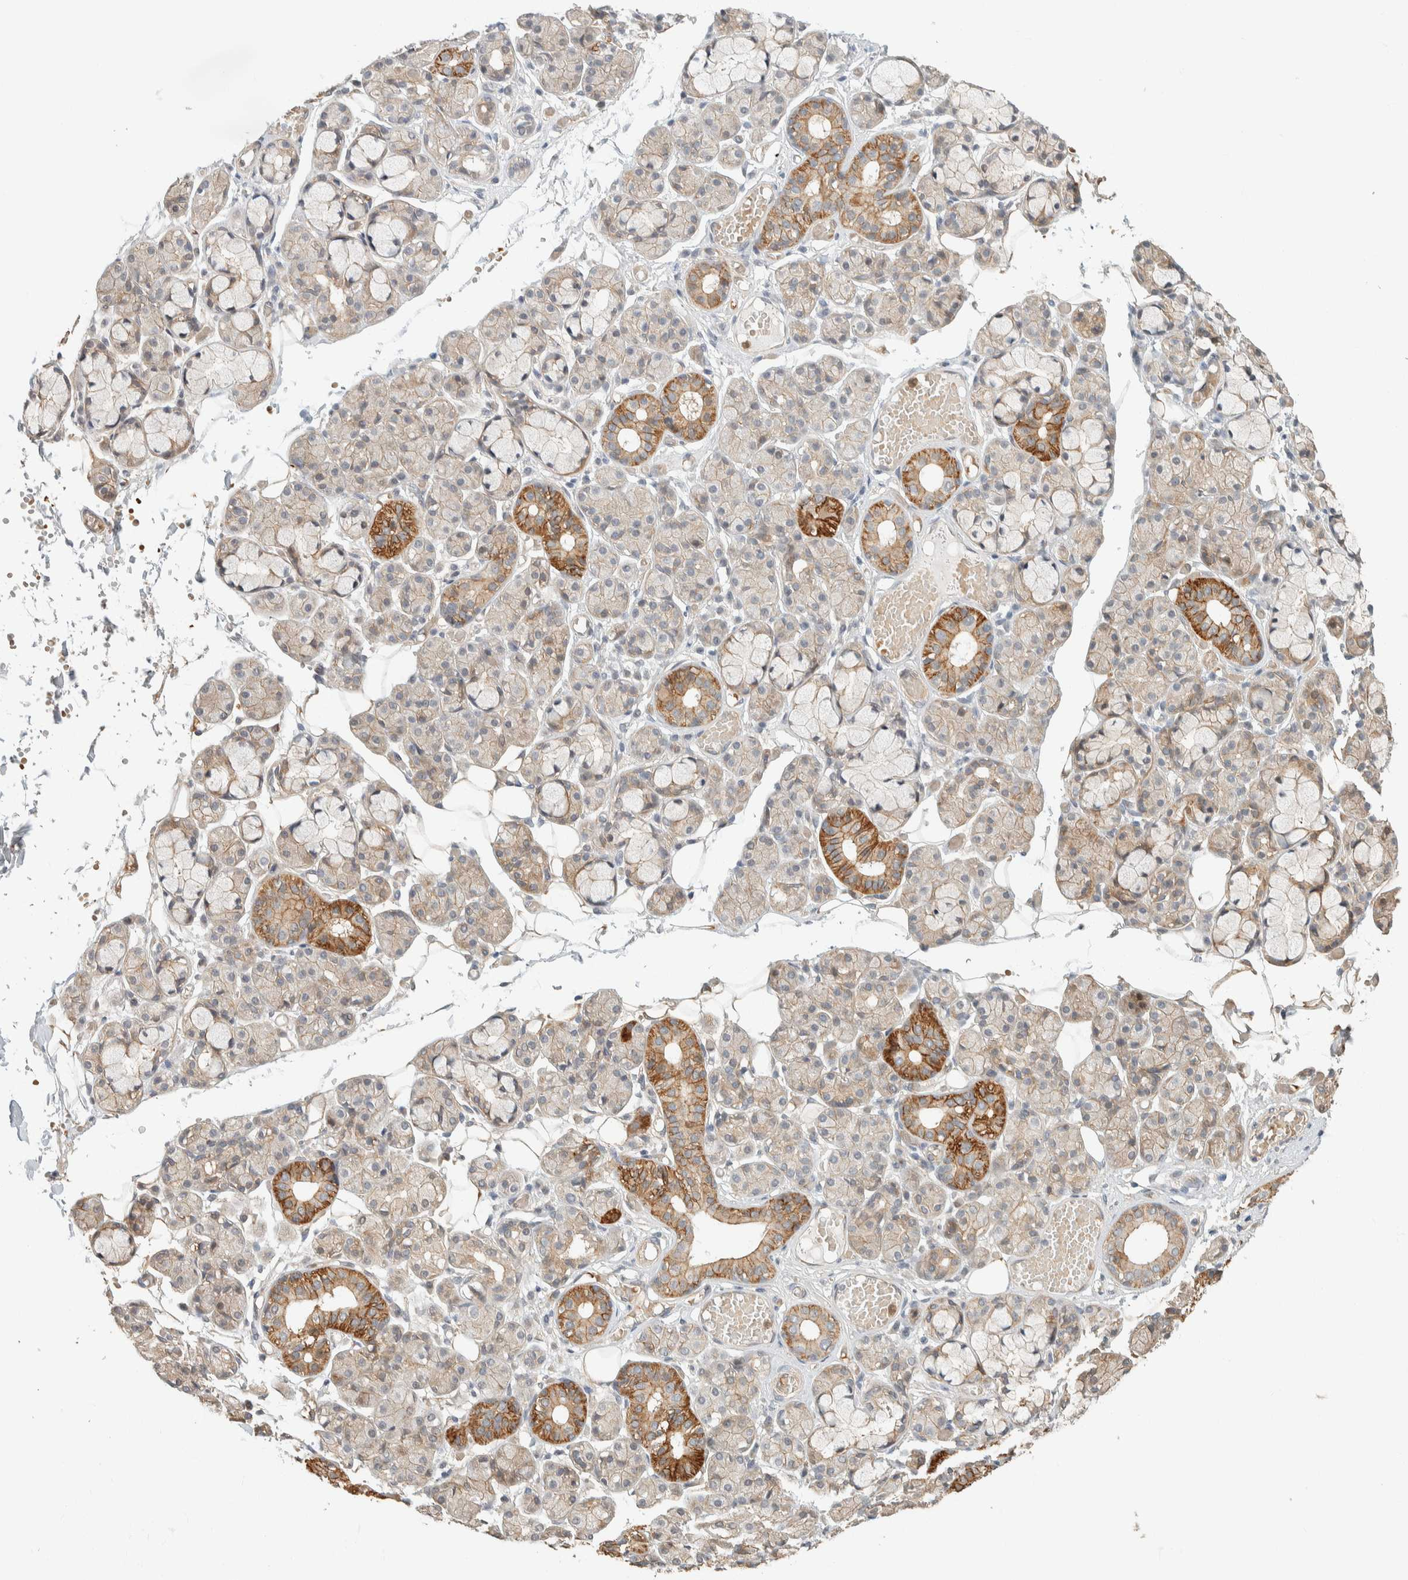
{"staining": {"intensity": "moderate", "quantity": "<25%", "location": "cytoplasmic/membranous"}, "tissue": "salivary gland", "cell_type": "Glandular cells", "image_type": "normal", "snomed": [{"axis": "morphology", "description": "Normal tissue, NOS"}, {"axis": "topography", "description": "Salivary gland"}], "caption": "Salivary gland stained with a protein marker exhibits moderate staining in glandular cells.", "gene": "ZBTB2", "patient": {"sex": "male", "age": 63}}